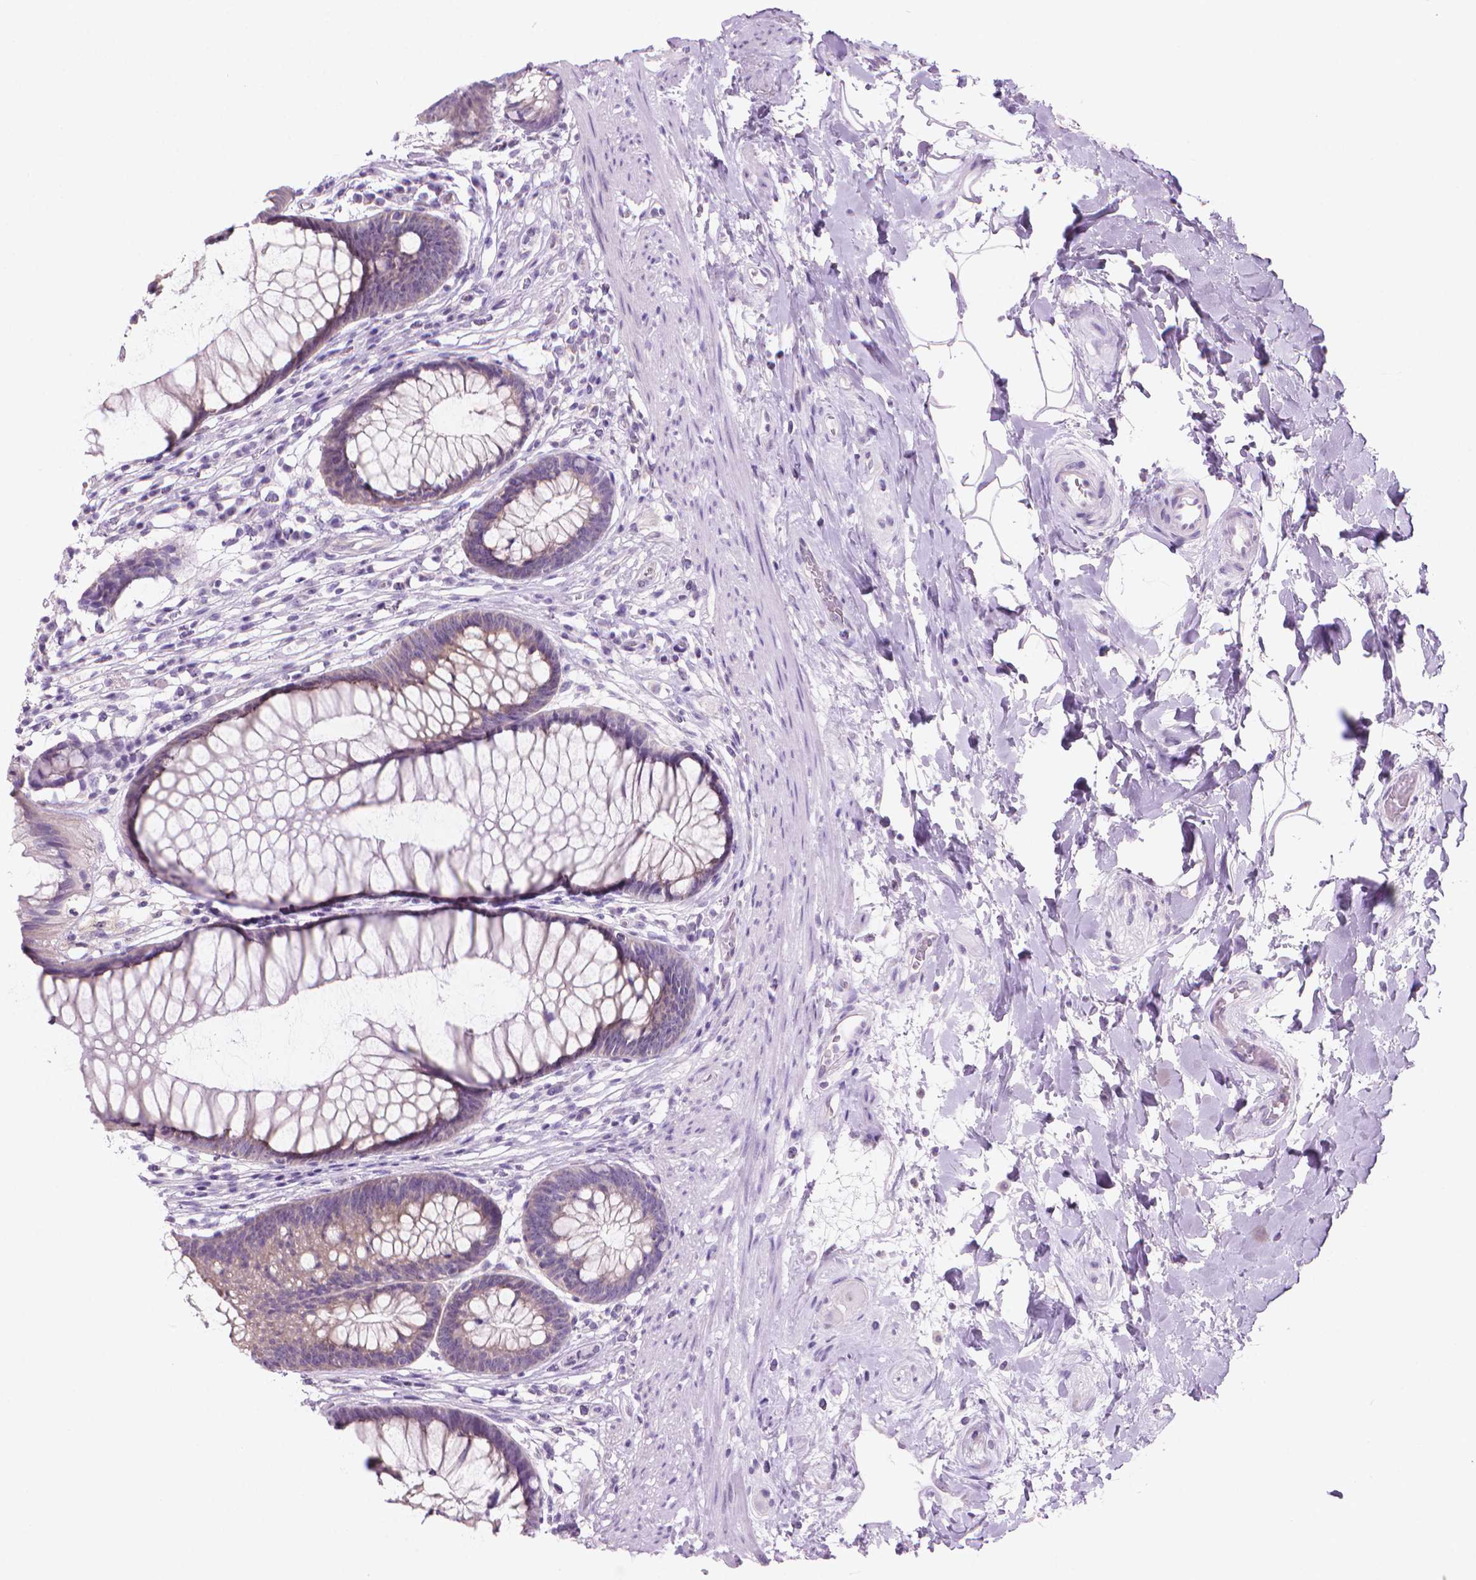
{"staining": {"intensity": "moderate", "quantity": ">75%", "location": "cytoplasmic/membranous"}, "tissue": "rectum", "cell_type": "Glandular cells", "image_type": "normal", "snomed": [{"axis": "morphology", "description": "Normal tissue, NOS"}, {"axis": "topography", "description": "Smooth muscle"}, {"axis": "topography", "description": "Rectum"}], "caption": "DAB immunohistochemical staining of benign rectum displays moderate cytoplasmic/membranous protein positivity in about >75% of glandular cells. (DAB (3,3'-diaminobenzidine) IHC with brightfield microscopy, high magnification).", "gene": "ENSG00000187186", "patient": {"sex": "male", "age": 53}}